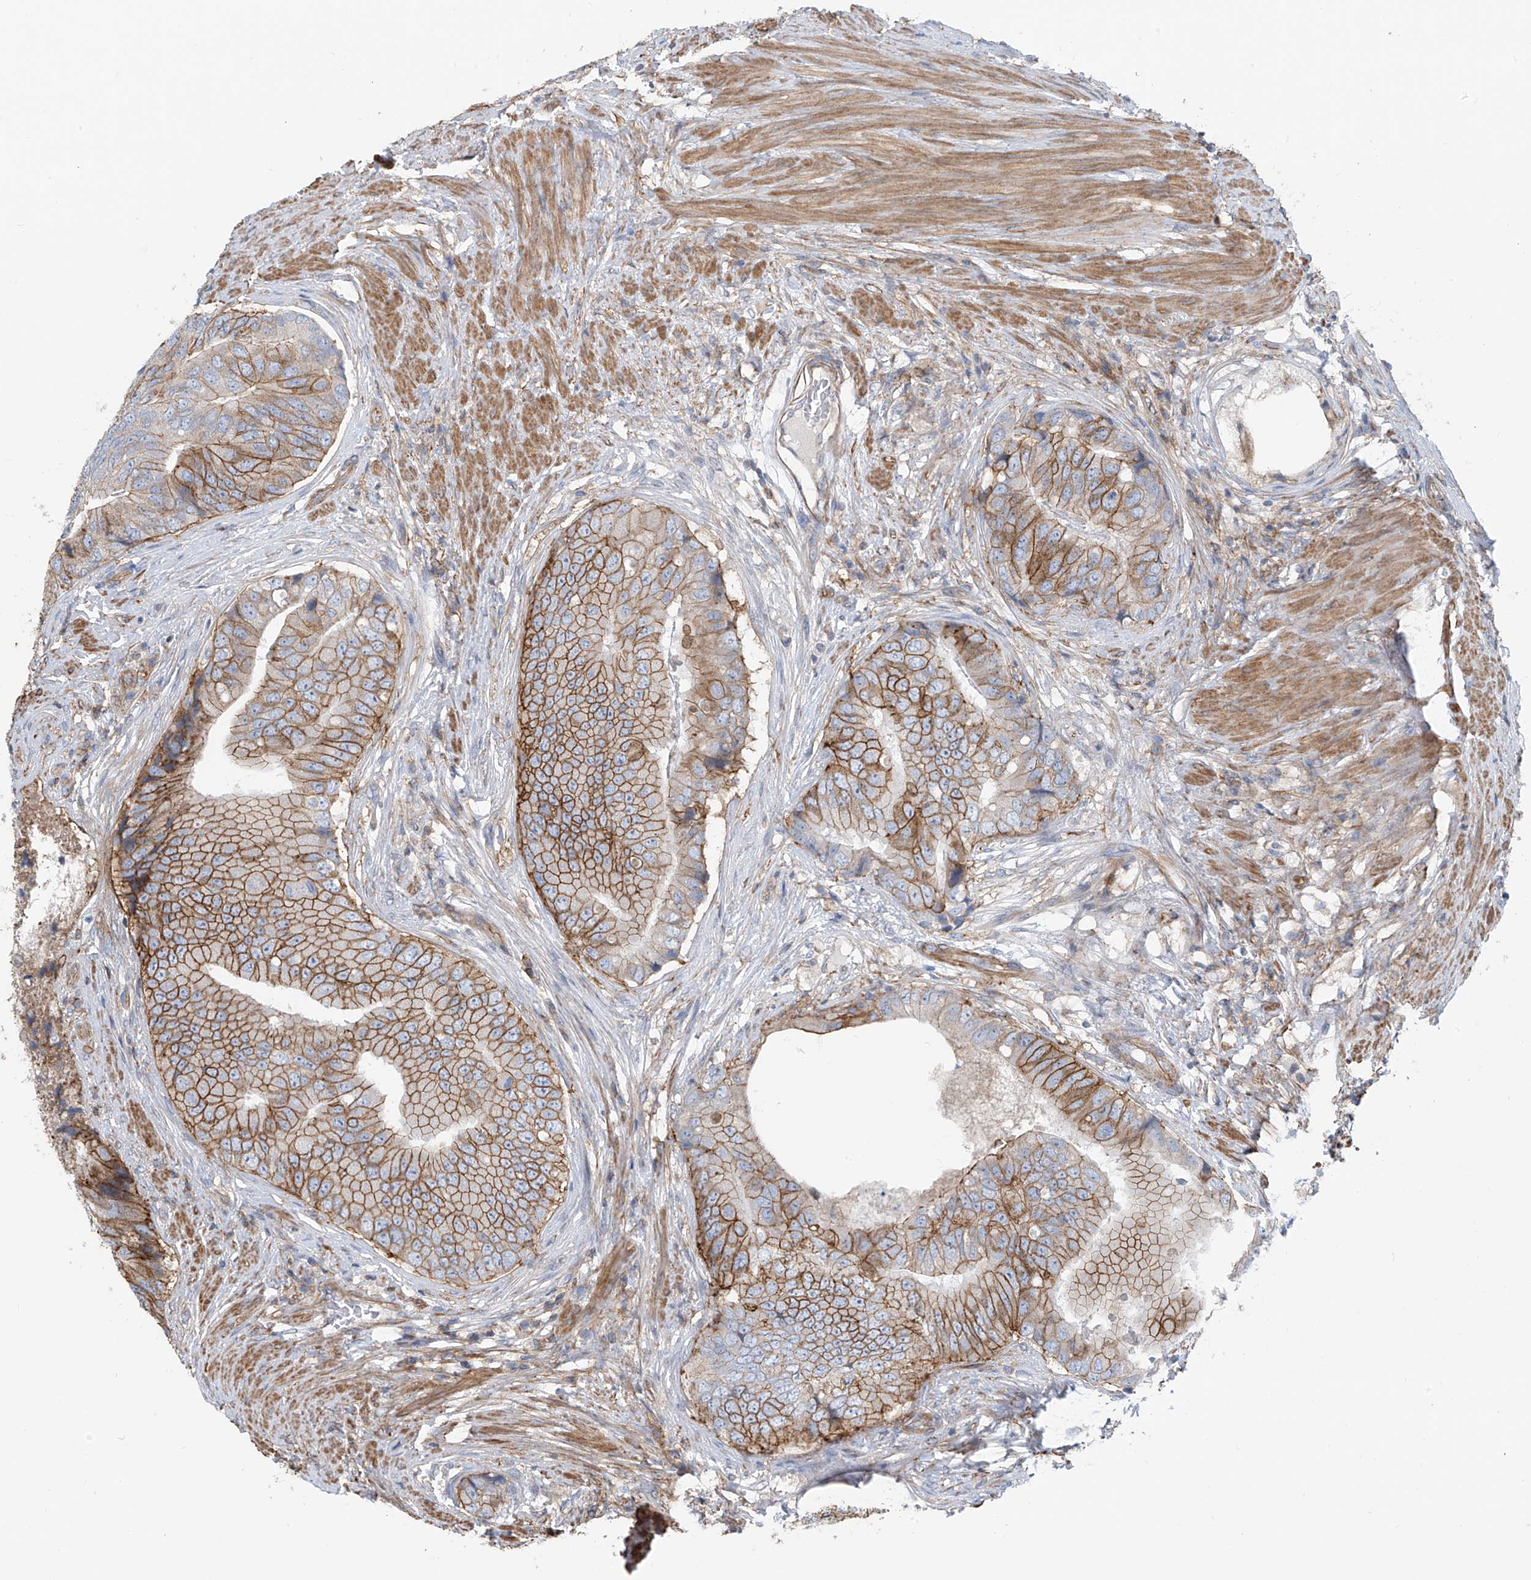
{"staining": {"intensity": "moderate", "quantity": ">75%", "location": "cytoplasmic/membranous"}, "tissue": "prostate cancer", "cell_type": "Tumor cells", "image_type": "cancer", "snomed": [{"axis": "morphology", "description": "Adenocarcinoma, High grade"}, {"axis": "topography", "description": "Prostate"}], "caption": "Tumor cells show medium levels of moderate cytoplasmic/membranous positivity in approximately >75% of cells in prostate cancer (adenocarcinoma (high-grade)).", "gene": "SLC1A5", "patient": {"sex": "male", "age": 70}}